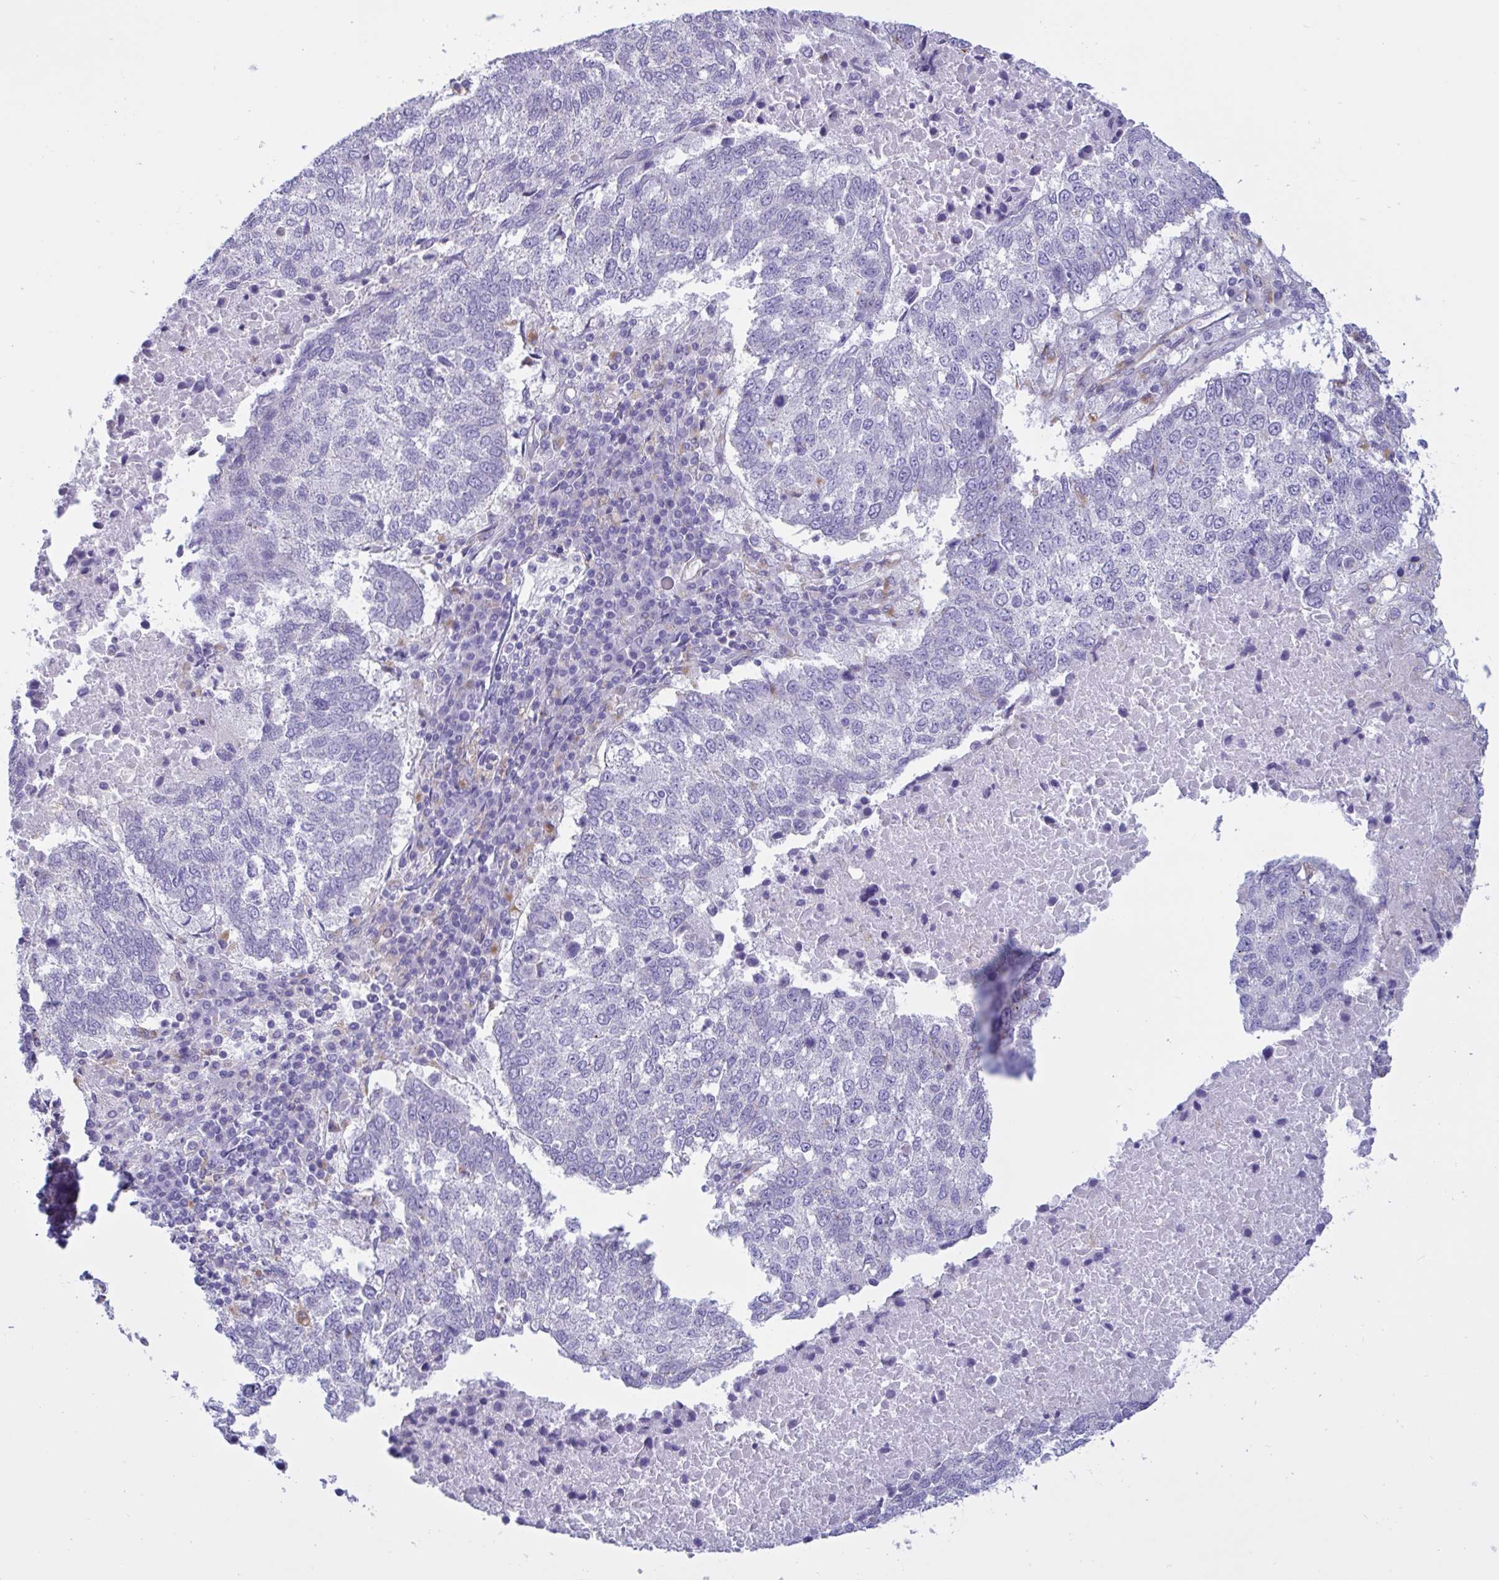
{"staining": {"intensity": "negative", "quantity": "none", "location": "none"}, "tissue": "lung cancer", "cell_type": "Tumor cells", "image_type": "cancer", "snomed": [{"axis": "morphology", "description": "Squamous cell carcinoma, NOS"}, {"axis": "topography", "description": "Lung"}], "caption": "Human lung cancer stained for a protein using immunohistochemistry (IHC) shows no staining in tumor cells.", "gene": "RPL22L1", "patient": {"sex": "male", "age": 73}}